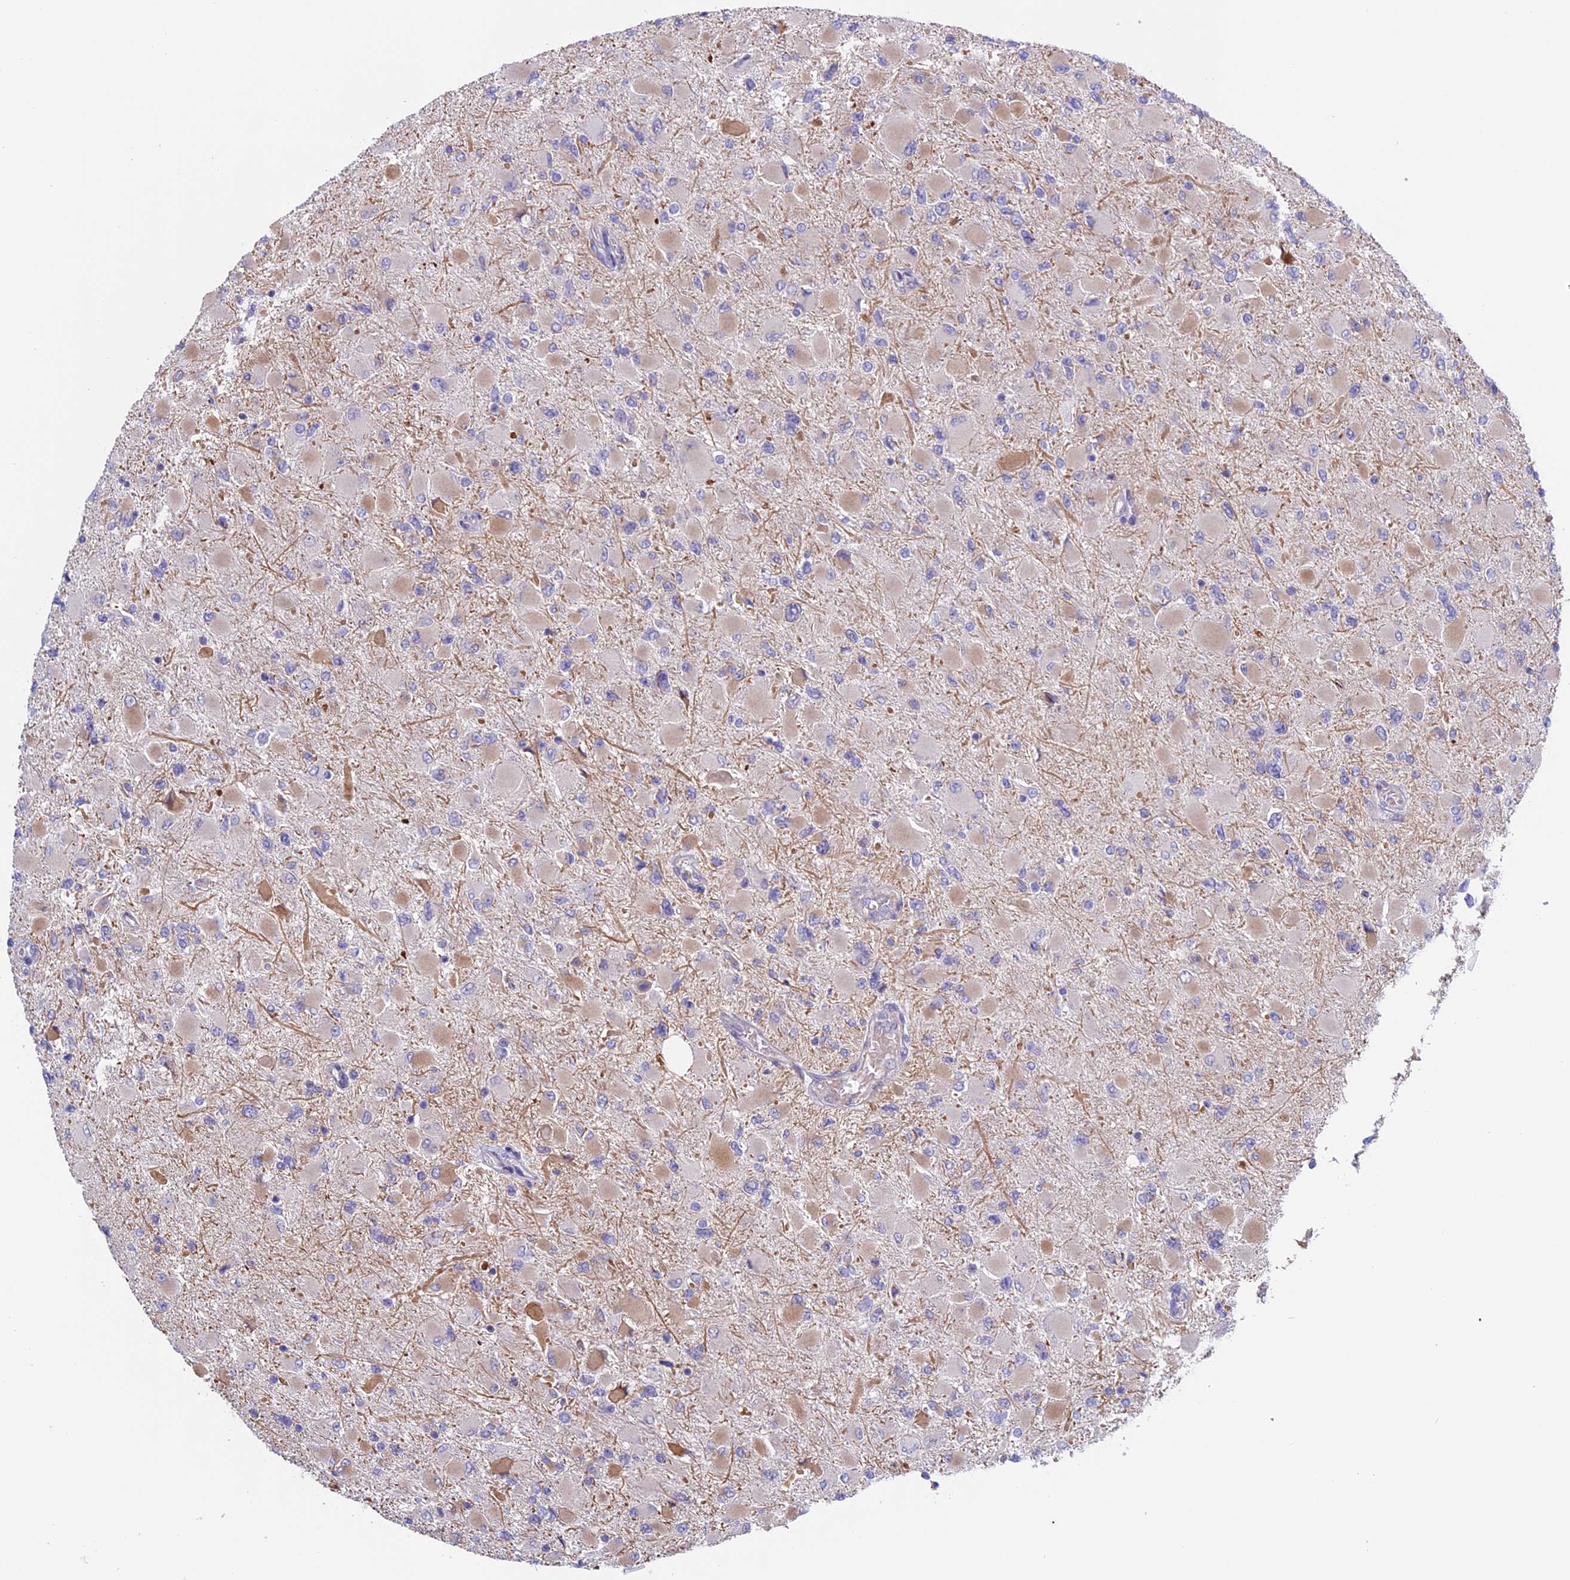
{"staining": {"intensity": "negative", "quantity": "none", "location": "none"}, "tissue": "glioma", "cell_type": "Tumor cells", "image_type": "cancer", "snomed": [{"axis": "morphology", "description": "Glioma, malignant, High grade"}, {"axis": "topography", "description": "Cerebral cortex"}], "caption": "An IHC image of glioma is shown. There is no staining in tumor cells of glioma.", "gene": "BCL2L10", "patient": {"sex": "female", "age": 36}}